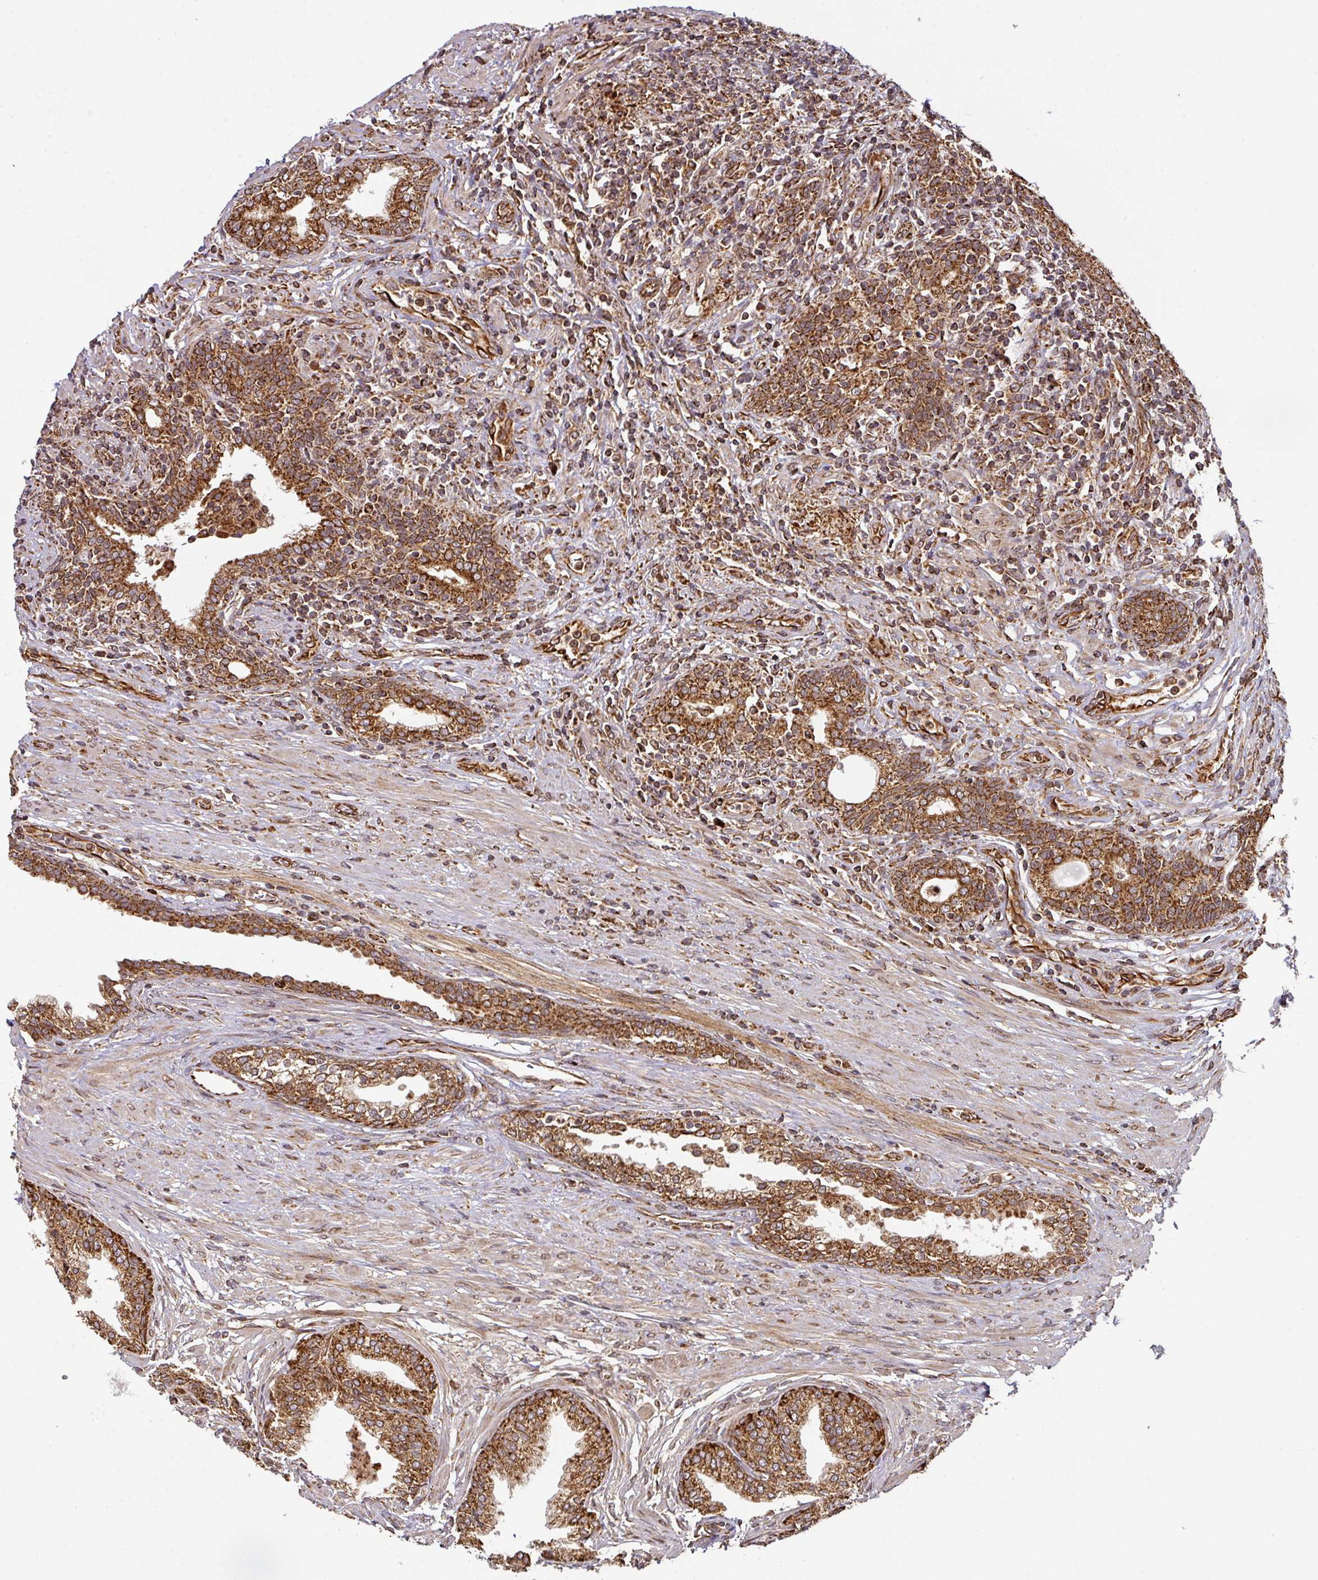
{"staining": {"intensity": "strong", "quantity": ">75%", "location": "cytoplasmic/membranous"}, "tissue": "prostate cancer", "cell_type": "Tumor cells", "image_type": "cancer", "snomed": [{"axis": "morphology", "description": "Adenocarcinoma, High grade"}, {"axis": "topography", "description": "Prostate"}], "caption": "Brown immunohistochemical staining in human prostate cancer (adenocarcinoma (high-grade)) demonstrates strong cytoplasmic/membranous staining in about >75% of tumor cells.", "gene": "TRAP1", "patient": {"sex": "male", "age": 67}}